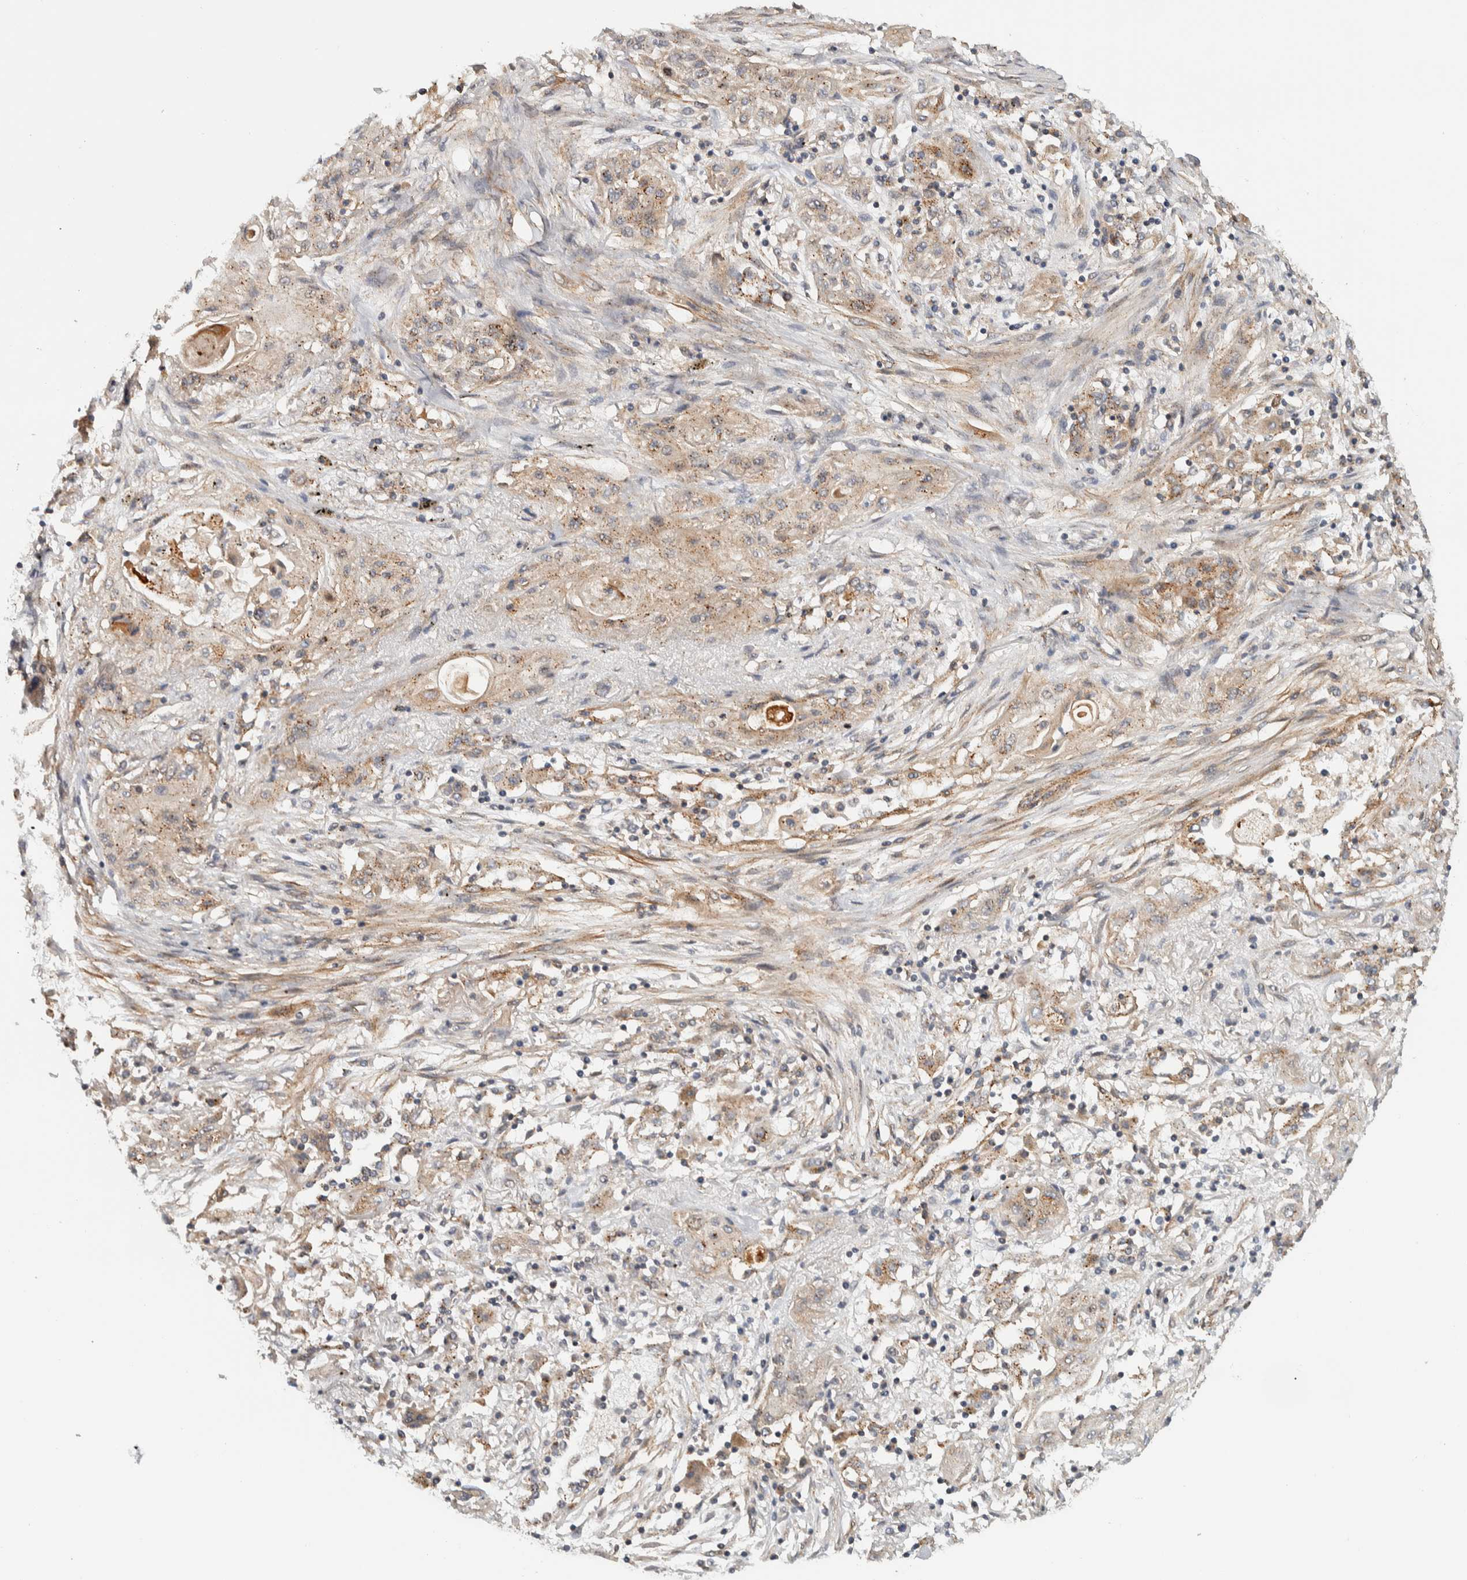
{"staining": {"intensity": "weak", "quantity": ">75%", "location": "cytoplasmic/membranous"}, "tissue": "lung cancer", "cell_type": "Tumor cells", "image_type": "cancer", "snomed": [{"axis": "morphology", "description": "Squamous cell carcinoma, NOS"}, {"axis": "topography", "description": "Lung"}], "caption": "DAB immunohistochemical staining of squamous cell carcinoma (lung) shows weak cytoplasmic/membranous protein positivity in approximately >75% of tumor cells. (DAB (3,3'-diaminobenzidine) IHC with brightfield microscopy, high magnification).", "gene": "CHMP4C", "patient": {"sex": "female", "age": 47}}